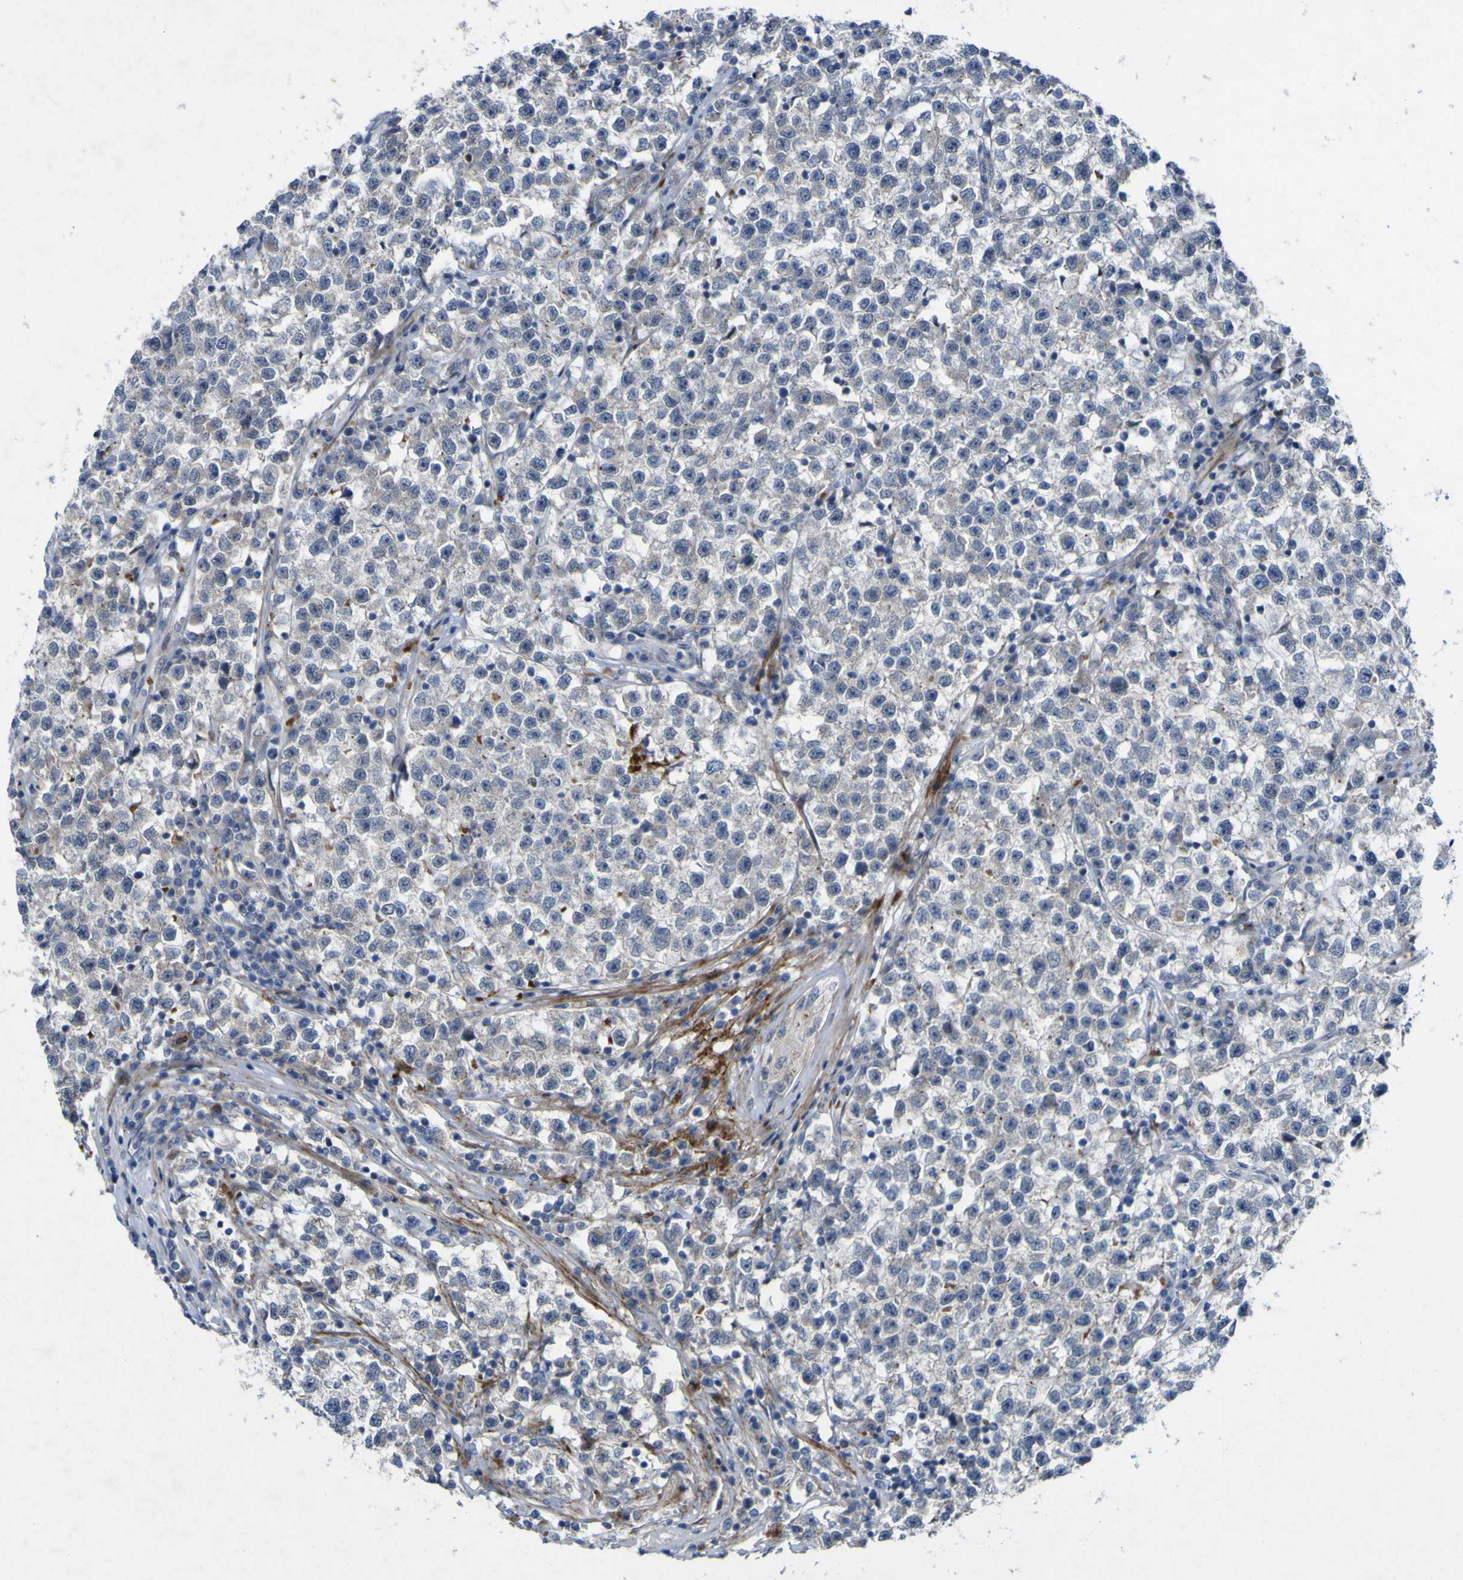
{"staining": {"intensity": "negative", "quantity": "none", "location": "none"}, "tissue": "testis cancer", "cell_type": "Tumor cells", "image_type": "cancer", "snomed": [{"axis": "morphology", "description": "Seminoma, NOS"}, {"axis": "topography", "description": "Testis"}], "caption": "The image shows no significant staining in tumor cells of seminoma (testis).", "gene": "NAV1", "patient": {"sex": "male", "age": 22}}